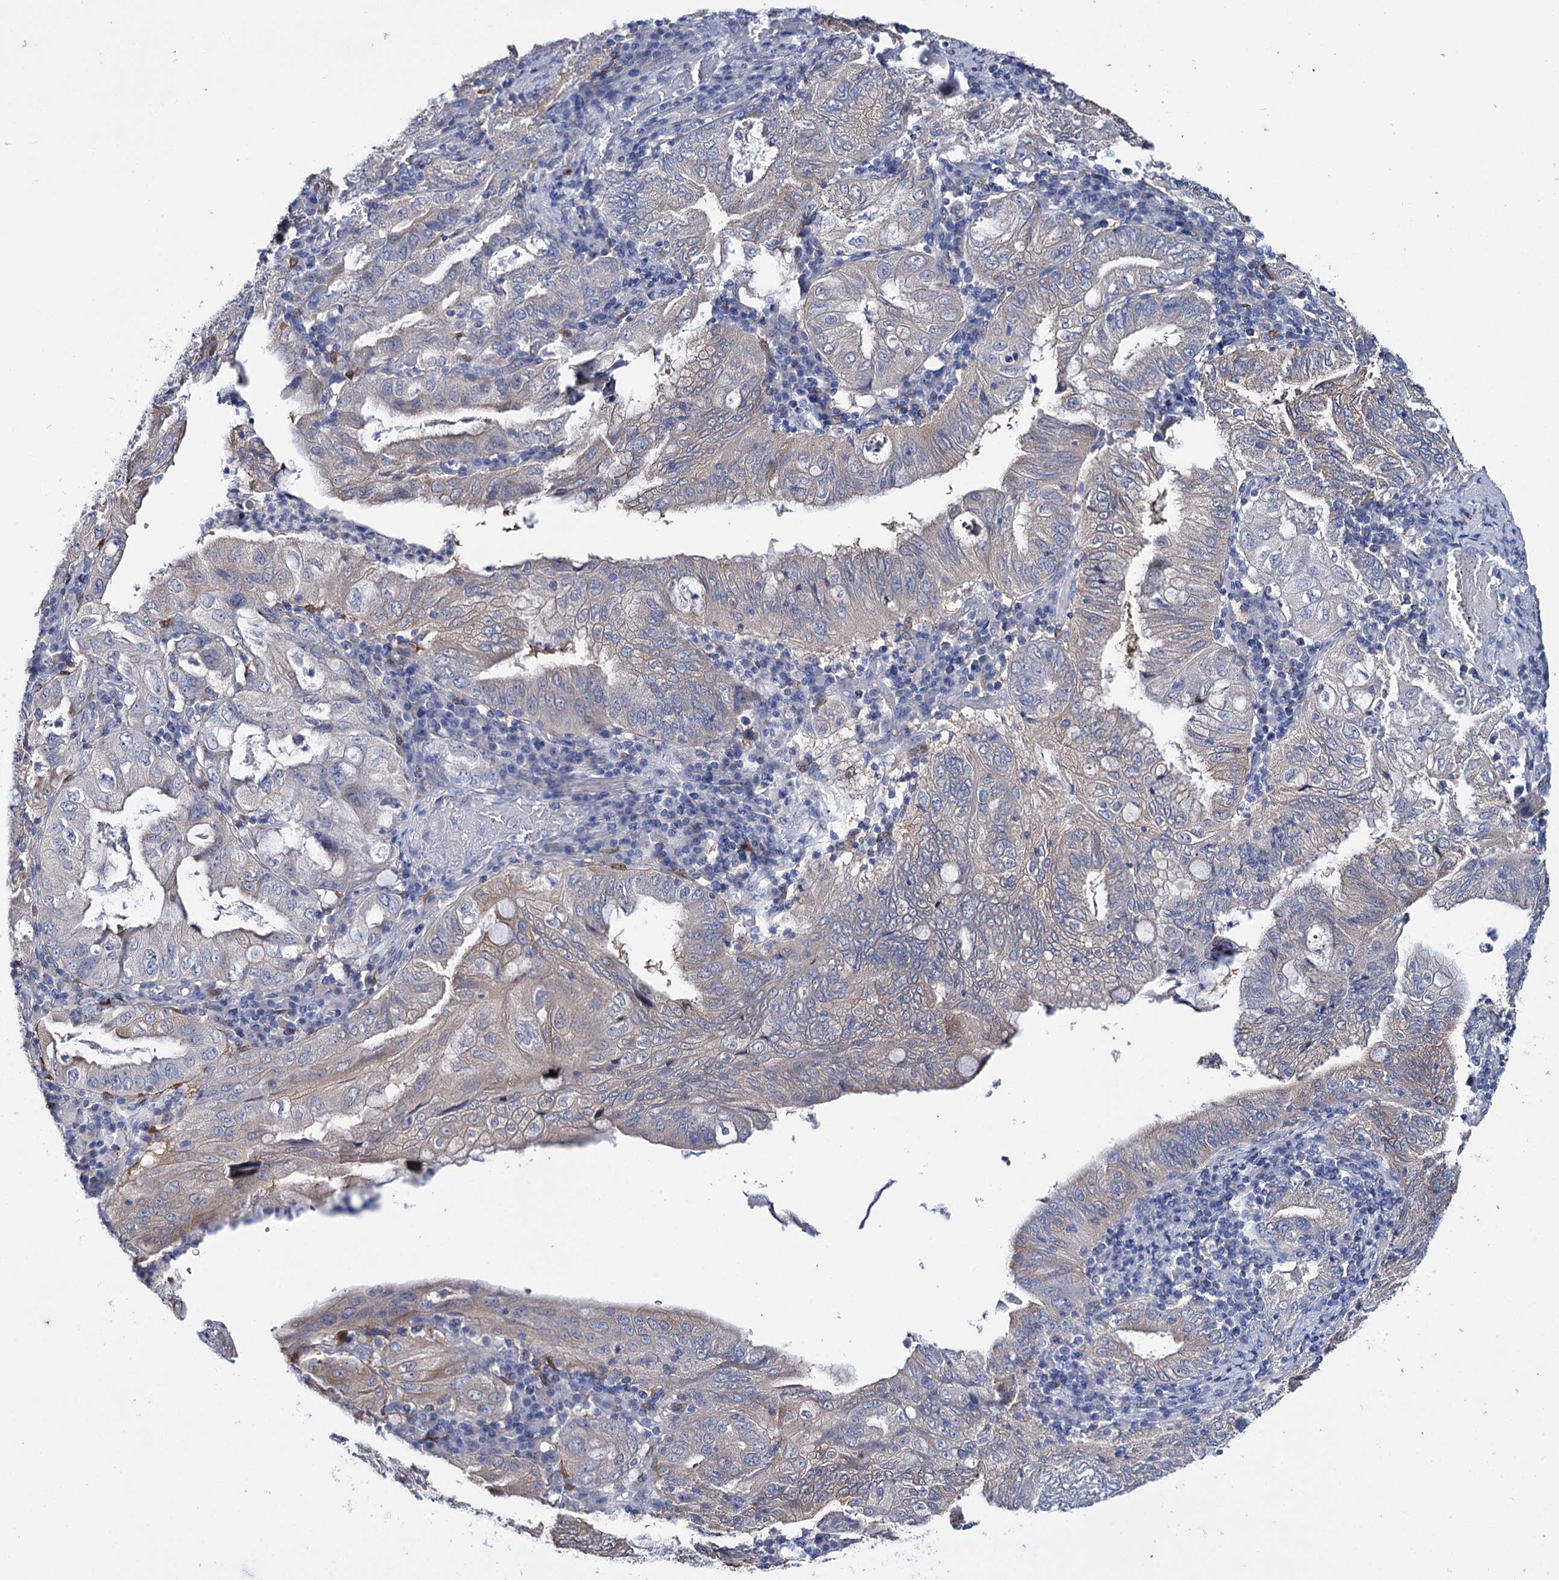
{"staining": {"intensity": "negative", "quantity": "none", "location": "none"}, "tissue": "stomach cancer", "cell_type": "Tumor cells", "image_type": "cancer", "snomed": [{"axis": "morphology", "description": "Normal tissue, NOS"}, {"axis": "morphology", "description": "Adenocarcinoma, NOS"}, {"axis": "topography", "description": "Esophagus"}, {"axis": "topography", "description": "Stomach, upper"}, {"axis": "topography", "description": "Peripheral nerve tissue"}], "caption": "An IHC micrograph of stomach cancer is shown. There is no staining in tumor cells of stomach cancer.", "gene": "LYZL4", "patient": {"sex": "male", "age": 62}}